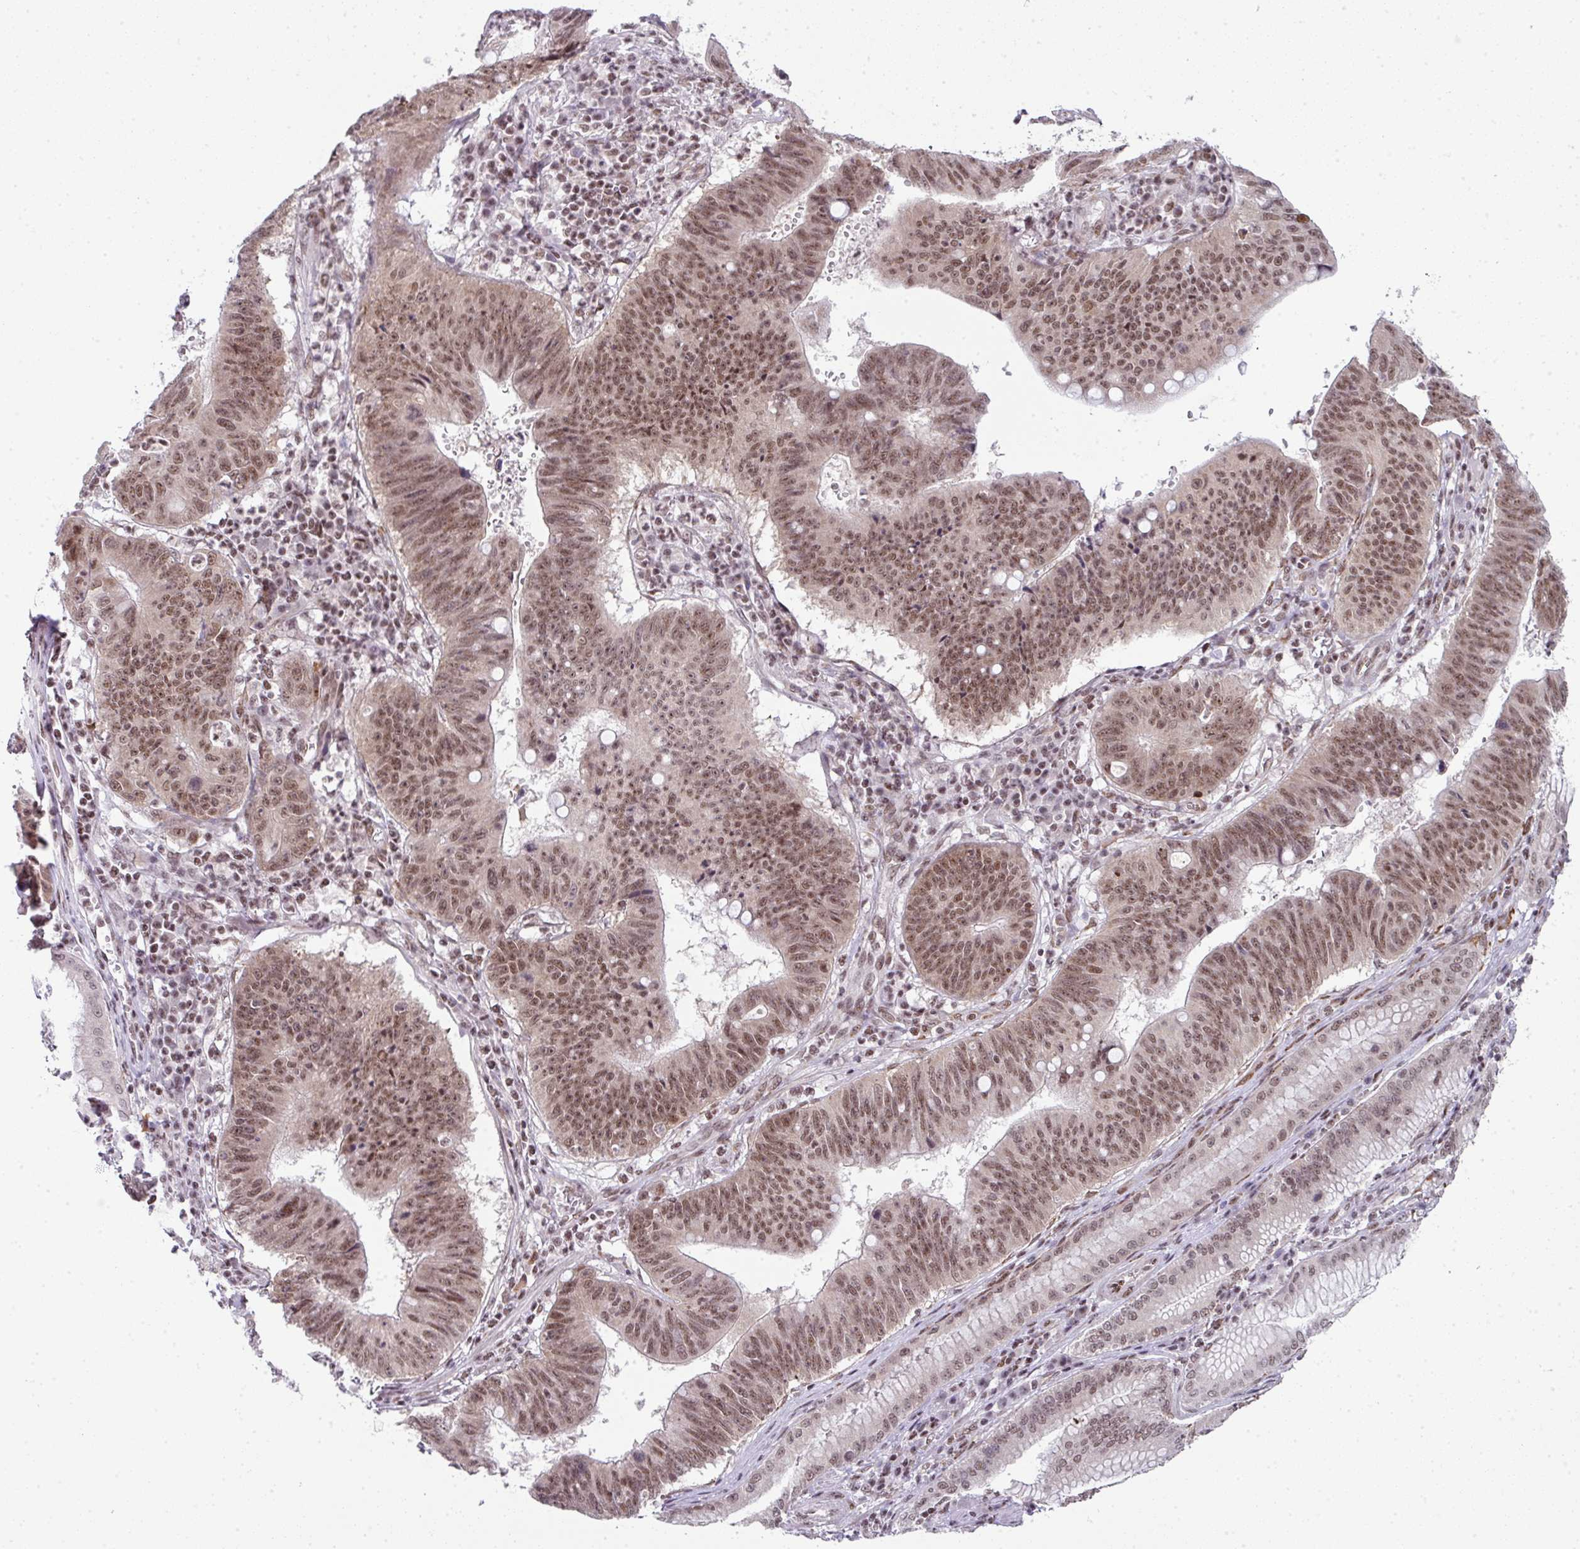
{"staining": {"intensity": "moderate", "quantity": ">75%", "location": "nuclear"}, "tissue": "stomach cancer", "cell_type": "Tumor cells", "image_type": "cancer", "snomed": [{"axis": "morphology", "description": "Adenocarcinoma, NOS"}, {"axis": "topography", "description": "Stomach"}], "caption": "This micrograph shows immunohistochemistry staining of adenocarcinoma (stomach), with medium moderate nuclear expression in about >75% of tumor cells.", "gene": "NFYA", "patient": {"sex": "male", "age": 59}}